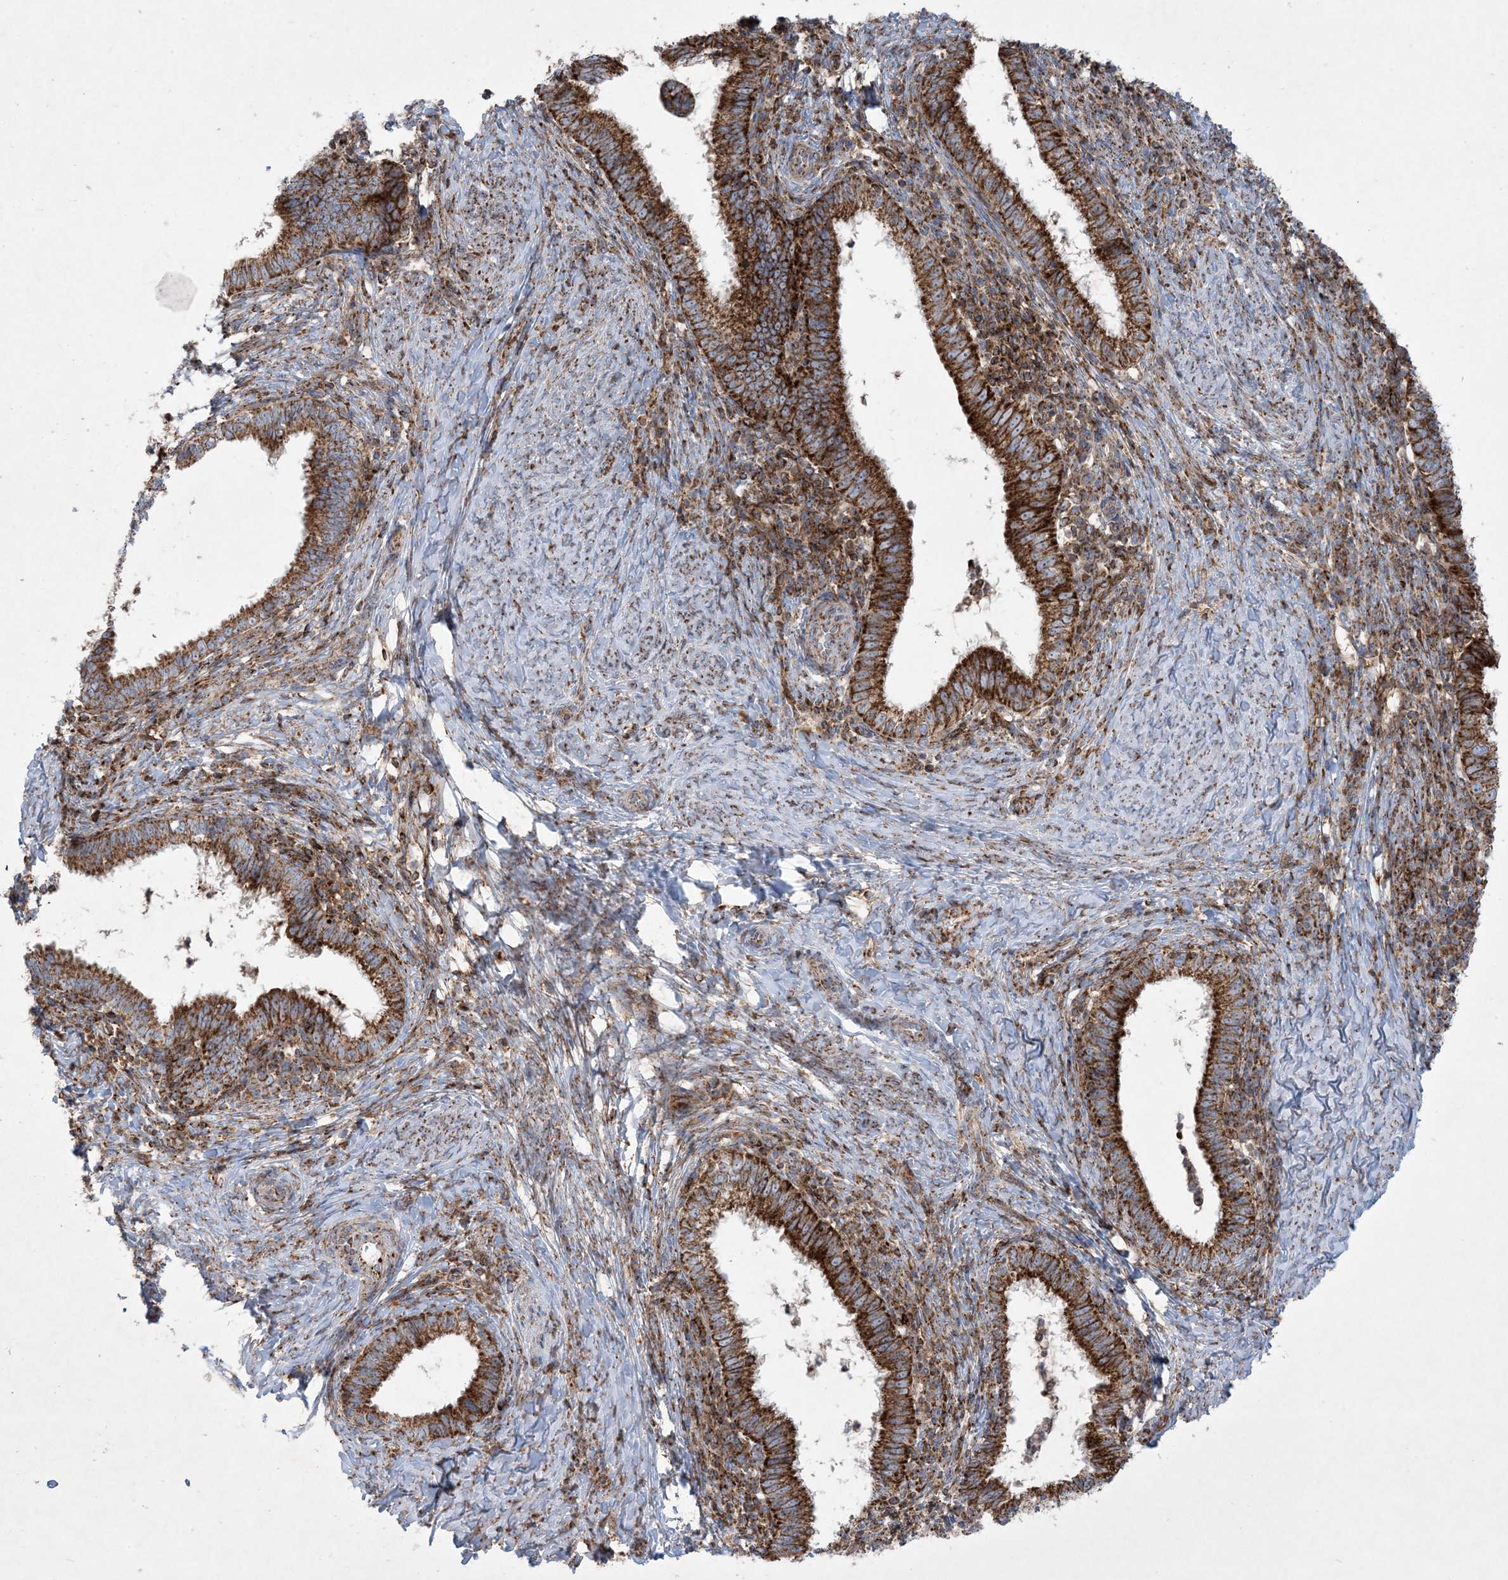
{"staining": {"intensity": "strong", "quantity": ">75%", "location": "cytoplasmic/membranous"}, "tissue": "cervical cancer", "cell_type": "Tumor cells", "image_type": "cancer", "snomed": [{"axis": "morphology", "description": "Adenocarcinoma, NOS"}, {"axis": "topography", "description": "Cervix"}], "caption": "Immunohistochemistry (IHC) micrograph of cervical cancer (adenocarcinoma) stained for a protein (brown), which exhibits high levels of strong cytoplasmic/membranous positivity in approximately >75% of tumor cells.", "gene": "BEND4", "patient": {"sex": "female", "age": 36}}